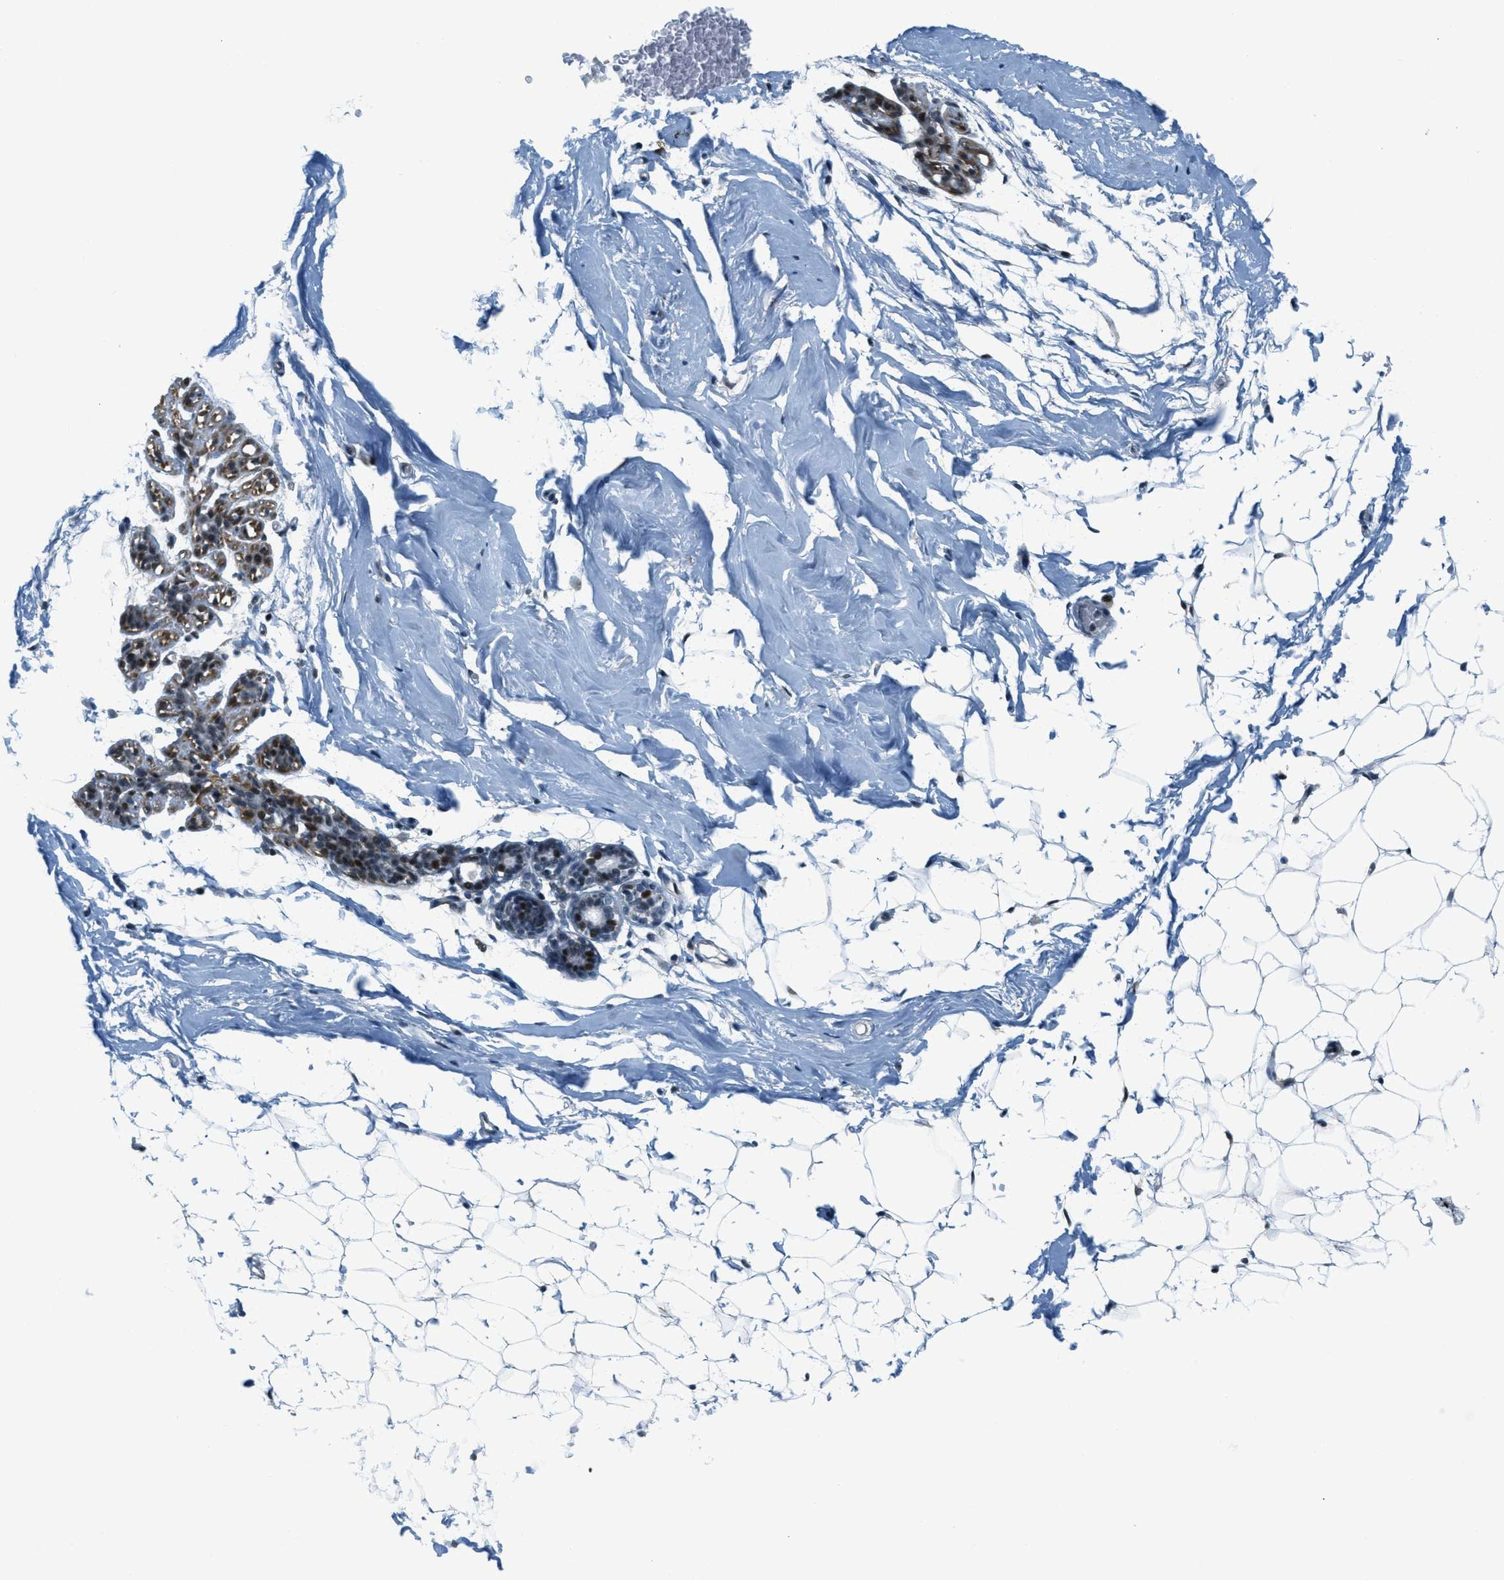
{"staining": {"intensity": "negative", "quantity": "none", "location": "none"}, "tissue": "adipose tissue", "cell_type": "Adipocytes", "image_type": "normal", "snomed": [{"axis": "morphology", "description": "Normal tissue, NOS"}, {"axis": "topography", "description": "Breast"}, {"axis": "topography", "description": "Soft tissue"}], "caption": "High power microscopy image of an IHC image of benign adipose tissue, revealing no significant expression in adipocytes.", "gene": "ZDHHC23", "patient": {"sex": "female", "age": 75}}